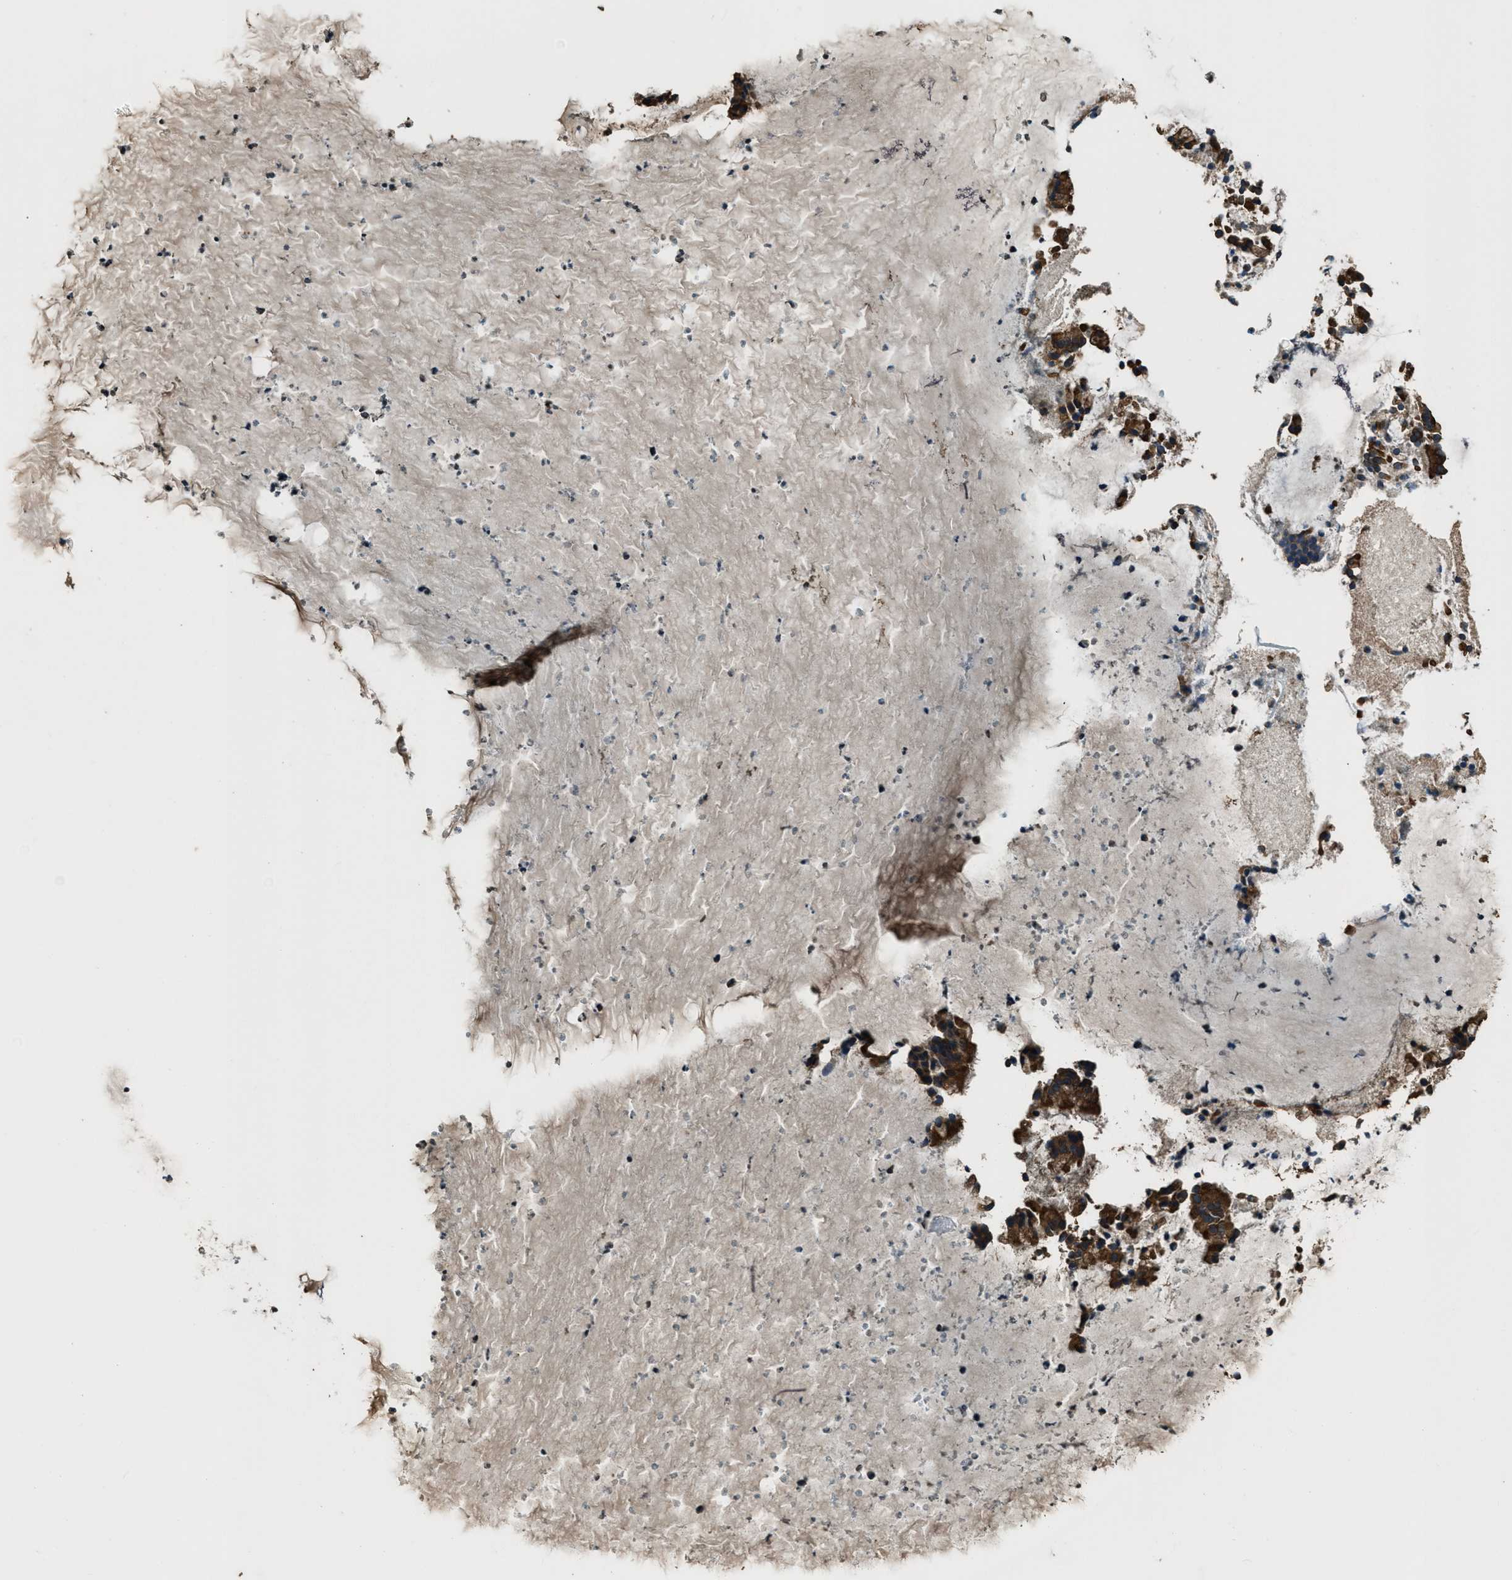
{"staining": {"intensity": "strong", "quantity": ">75%", "location": "cytoplasmic/membranous"}, "tissue": "nasopharynx", "cell_type": "Respiratory epithelial cells", "image_type": "normal", "snomed": [{"axis": "morphology", "description": "Normal tissue, NOS"}, {"axis": "topography", "description": "Nasopharynx"}], "caption": "This histopathology image displays IHC staining of unremarkable nasopharynx, with high strong cytoplasmic/membranous staining in about >75% of respiratory epithelial cells.", "gene": "MAP3K8", "patient": {"sex": "male", "age": 21}}